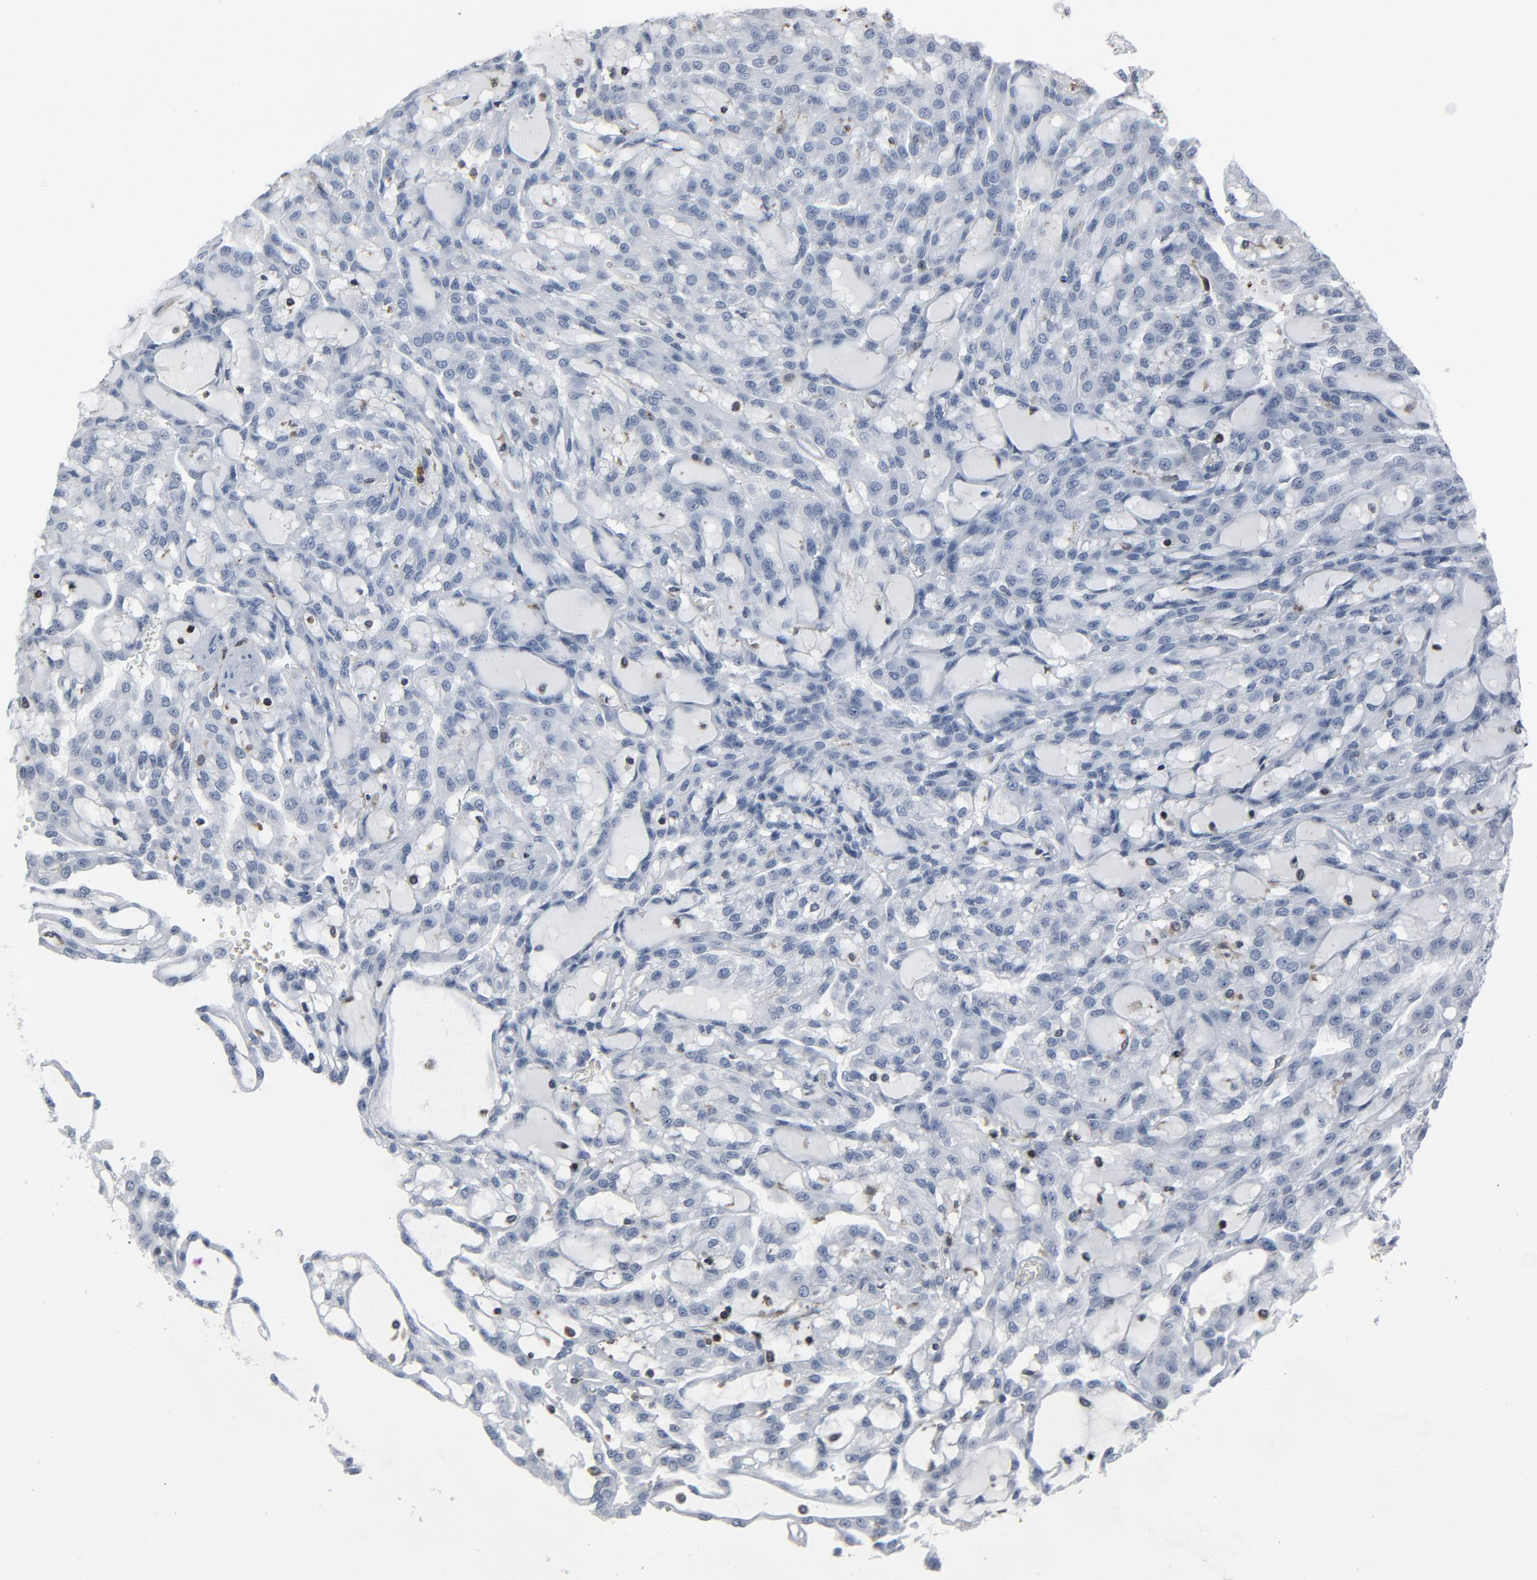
{"staining": {"intensity": "negative", "quantity": "none", "location": "none"}, "tissue": "renal cancer", "cell_type": "Tumor cells", "image_type": "cancer", "snomed": [{"axis": "morphology", "description": "Adenocarcinoma, NOS"}, {"axis": "topography", "description": "Kidney"}], "caption": "Tumor cells show no significant expression in renal cancer (adenocarcinoma).", "gene": "LCP2", "patient": {"sex": "male", "age": 63}}